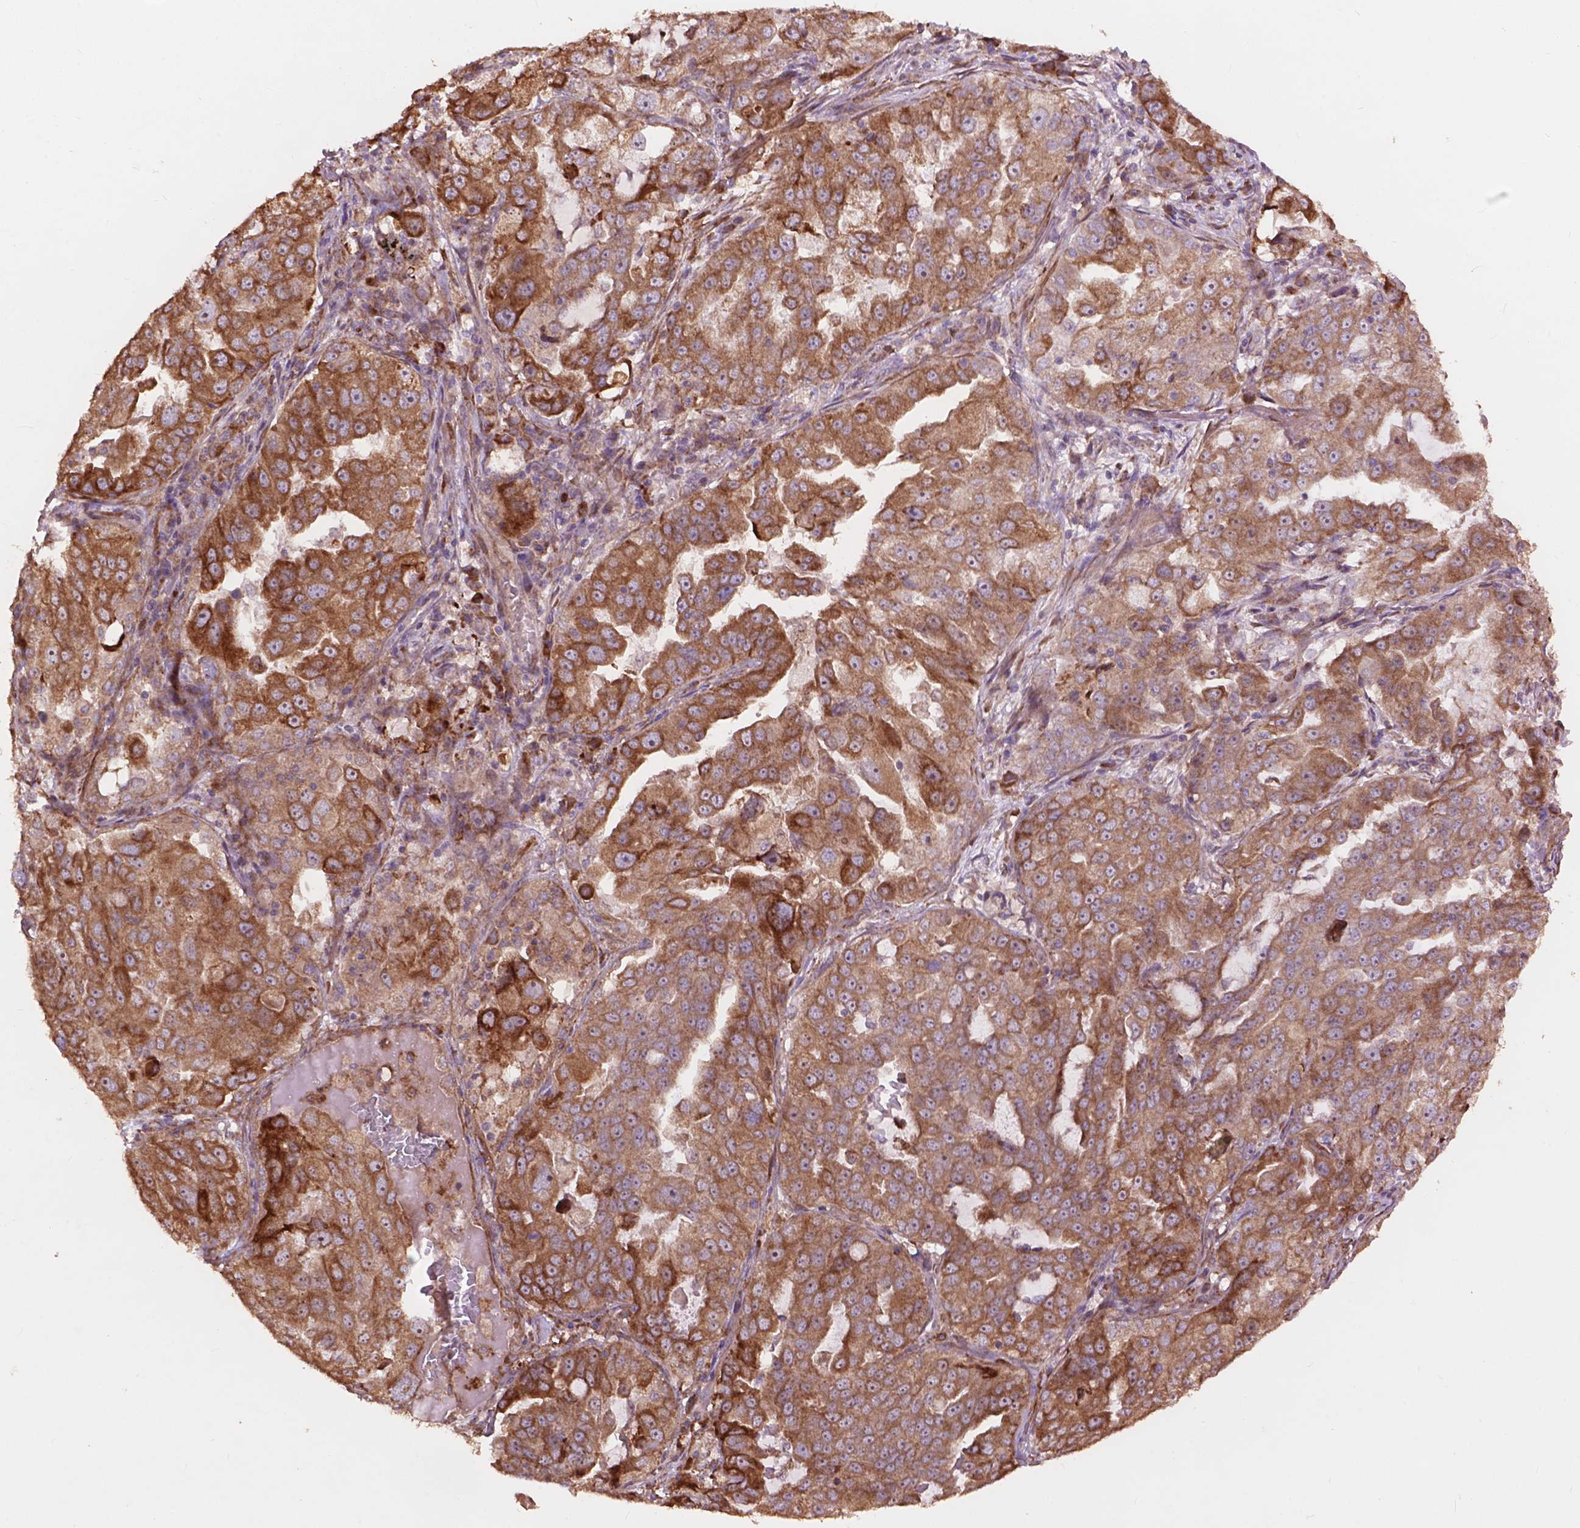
{"staining": {"intensity": "strong", "quantity": ">75%", "location": "cytoplasmic/membranous"}, "tissue": "lung cancer", "cell_type": "Tumor cells", "image_type": "cancer", "snomed": [{"axis": "morphology", "description": "Adenocarcinoma, NOS"}, {"axis": "topography", "description": "Lung"}], "caption": "Human lung cancer (adenocarcinoma) stained for a protein (brown) shows strong cytoplasmic/membranous positive positivity in approximately >75% of tumor cells.", "gene": "FNIP1", "patient": {"sex": "female", "age": 61}}